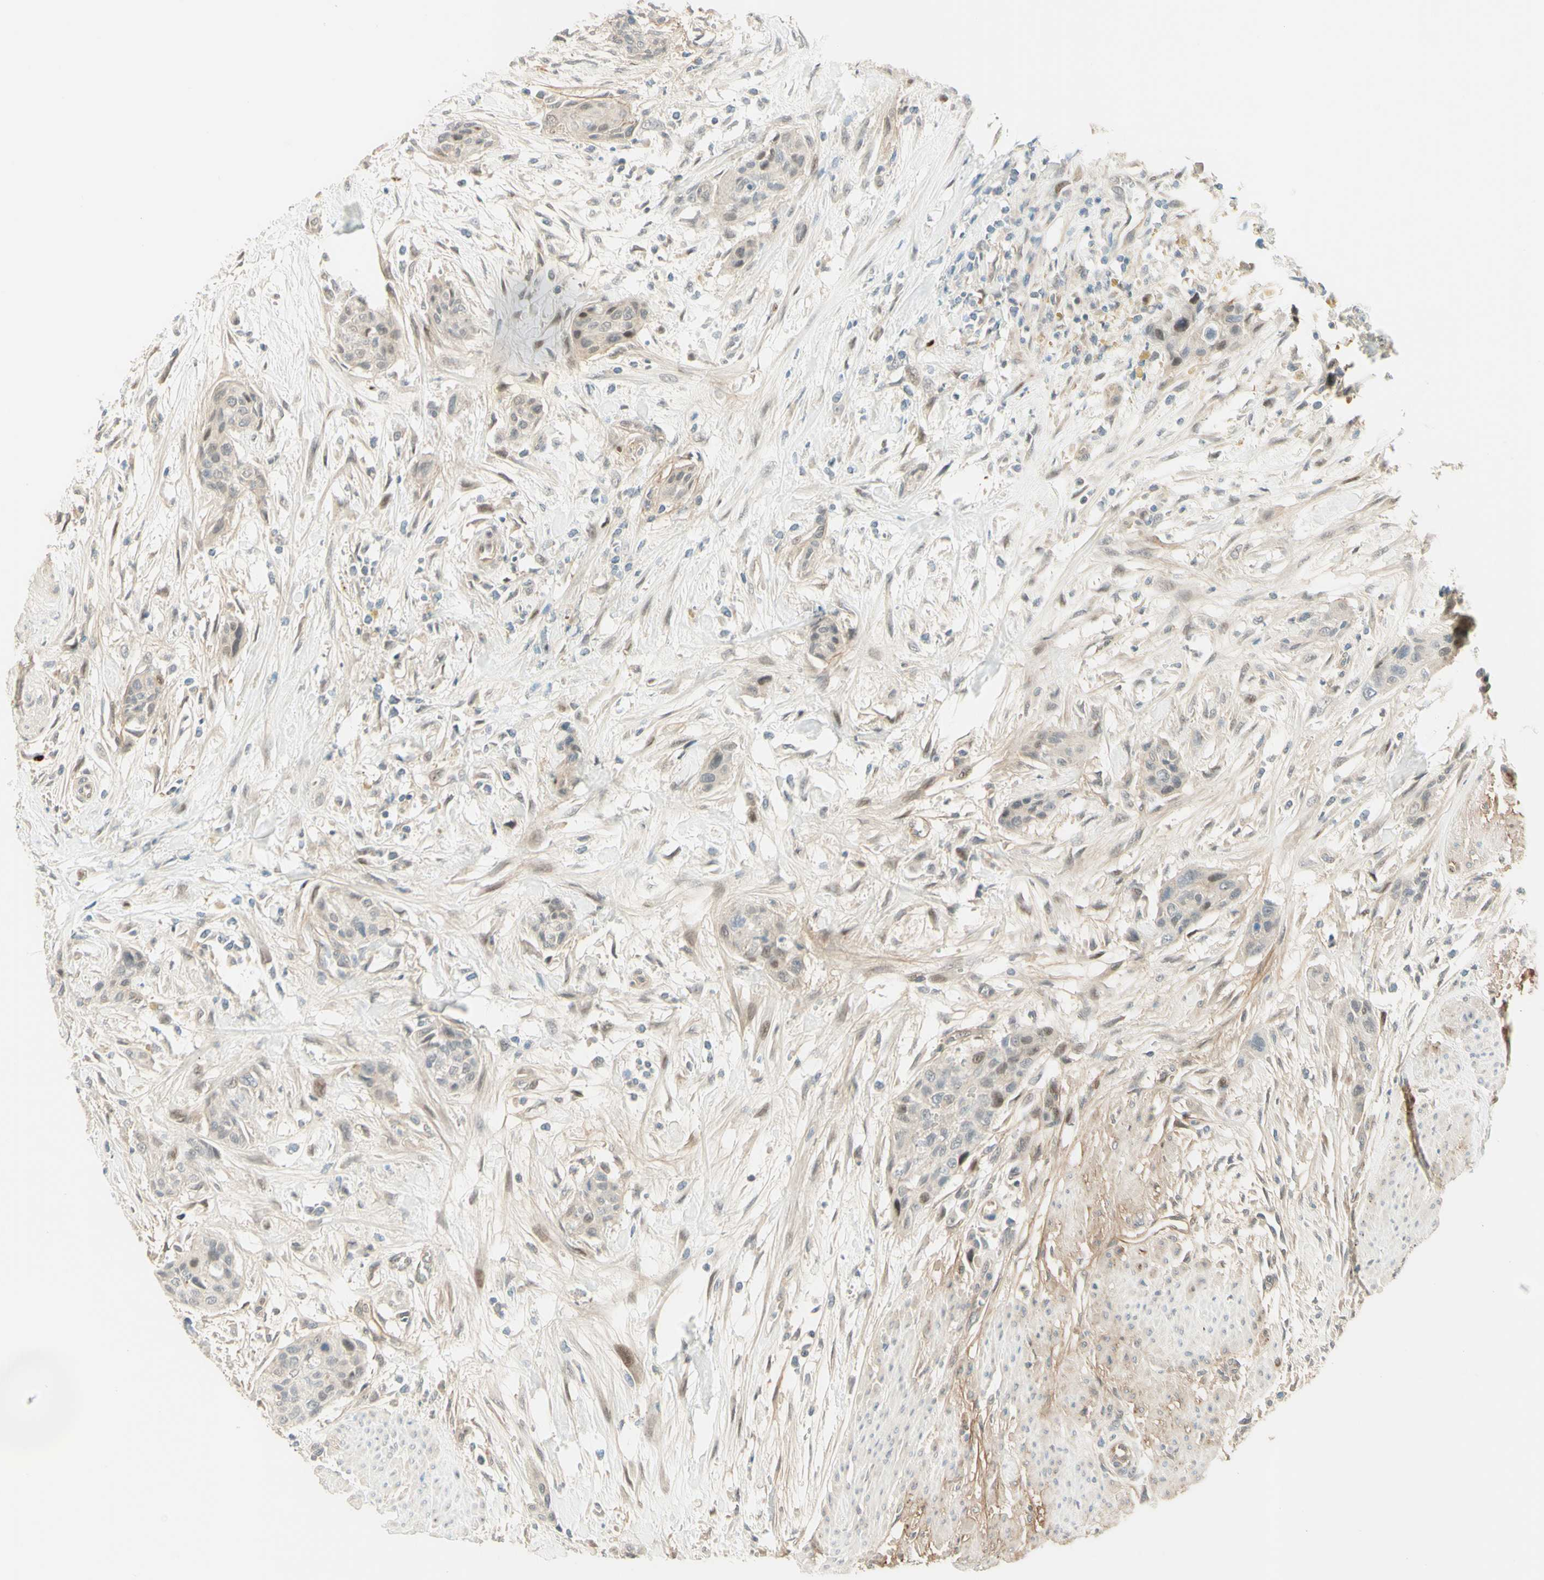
{"staining": {"intensity": "weak", "quantity": "<25%", "location": "nuclear"}, "tissue": "urothelial cancer", "cell_type": "Tumor cells", "image_type": "cancer", "snomed": [{"axis": "morphology", "description": "Urothelial carcinoma, High grade"}, {"axis": "topography", "description": "Urinary bladder"}], "caption": "High power microscopy image of an immunohistochemistry micrograph of urothelial cancer, revealing no significant positivity in tumor cells.", "gene": "ANGPT2", "patient": {"sex": "male", "age": 35}}